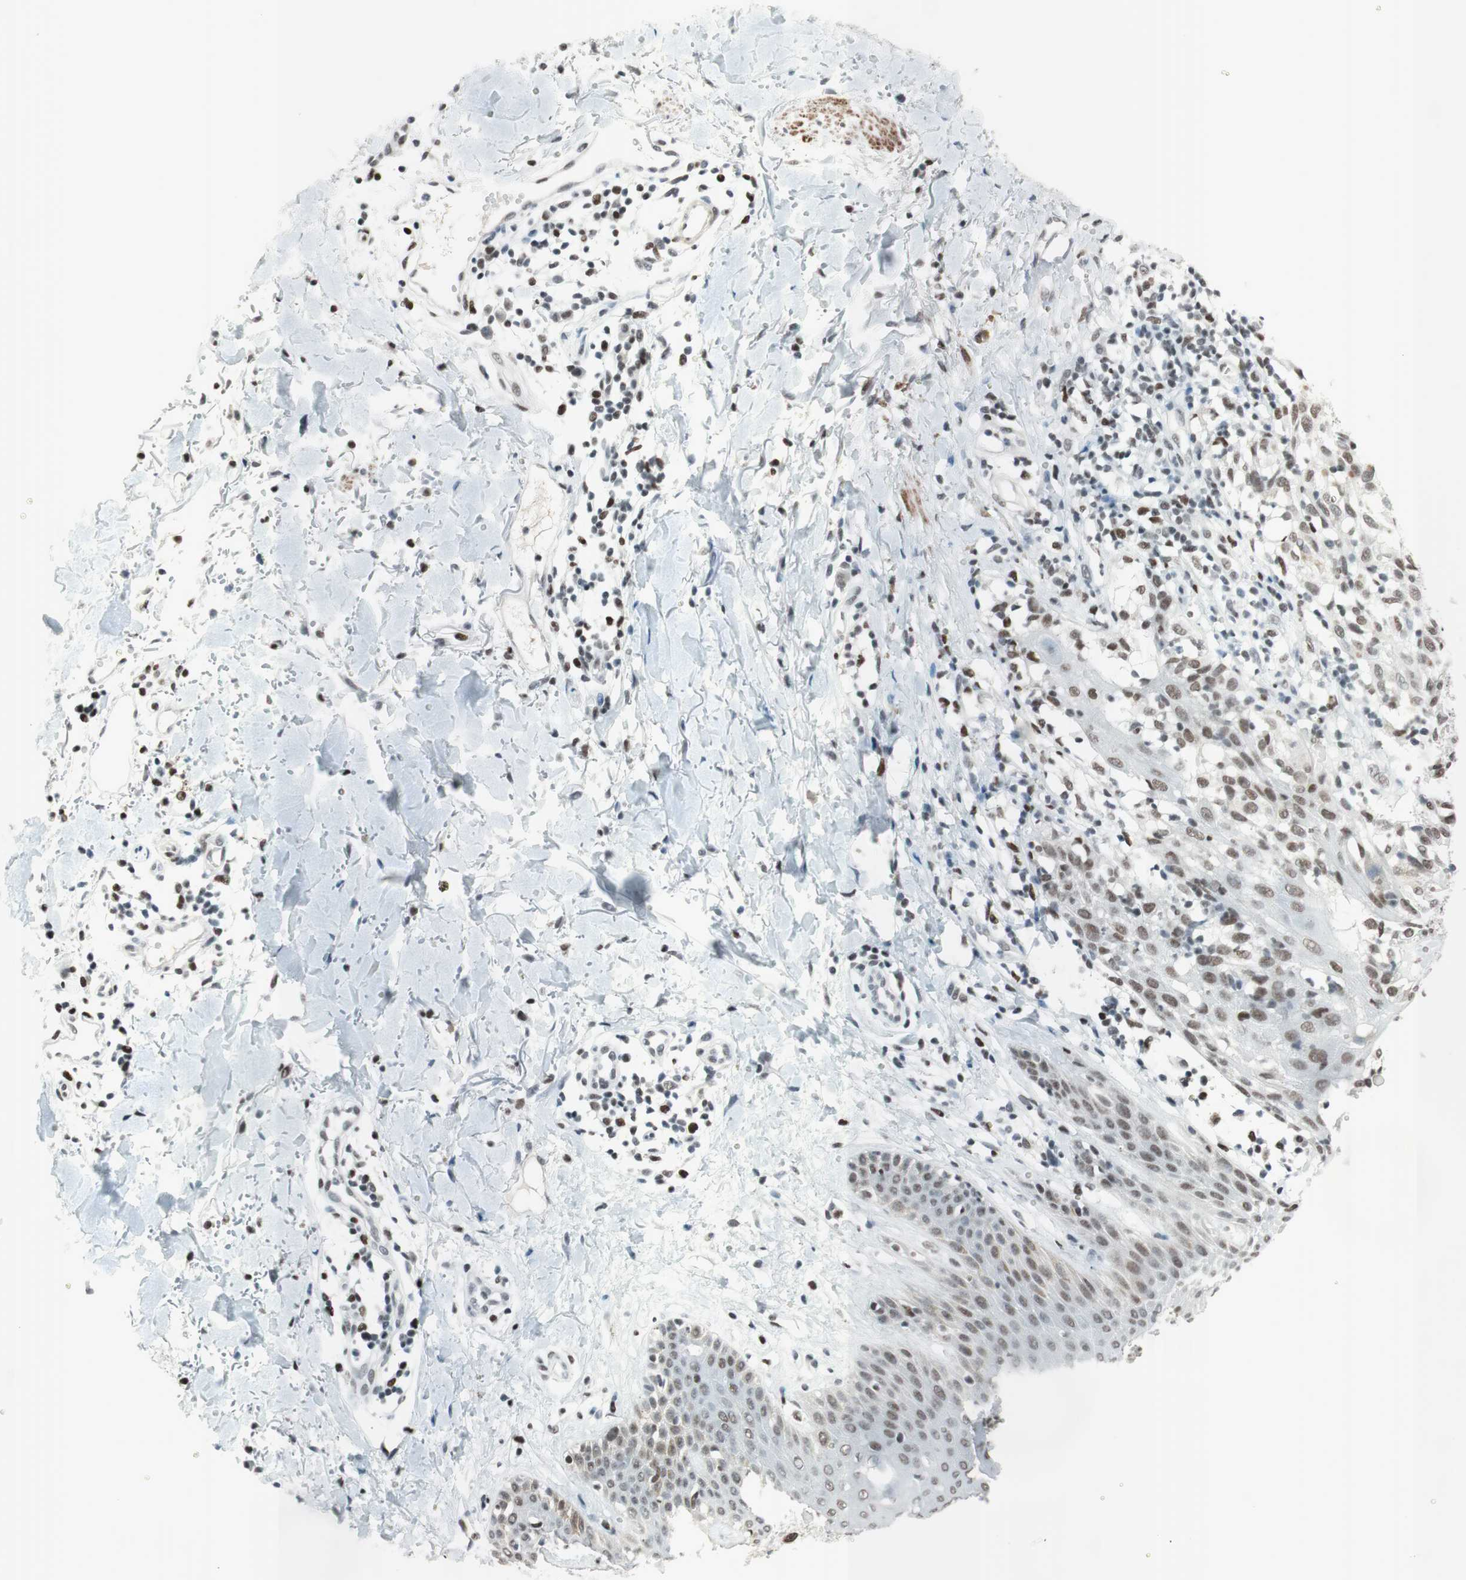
{"staining": {"intensity": "moderate", "quantity": "25%-75%", "location": "nuclear"}, "tissue": "melanoma", "cell_type": "Tumor cells", "image_type": "cancer", "snomed": [{"axis": "morphology", "description": "Malignant melanoma, NOS"}, {"axis": "topography", "description": "Skin"}], "caption": "IHC photomicrograph of neoplastic tissue: melanoma stained using immunohistochemistry exhibits medium levels of moderate protein expression localized specifically in the nuclear of tumor cells, appearing as a nuclear brown color.", "gene": "ARID1A", "patient": {"sex": "female", "age": 46}}